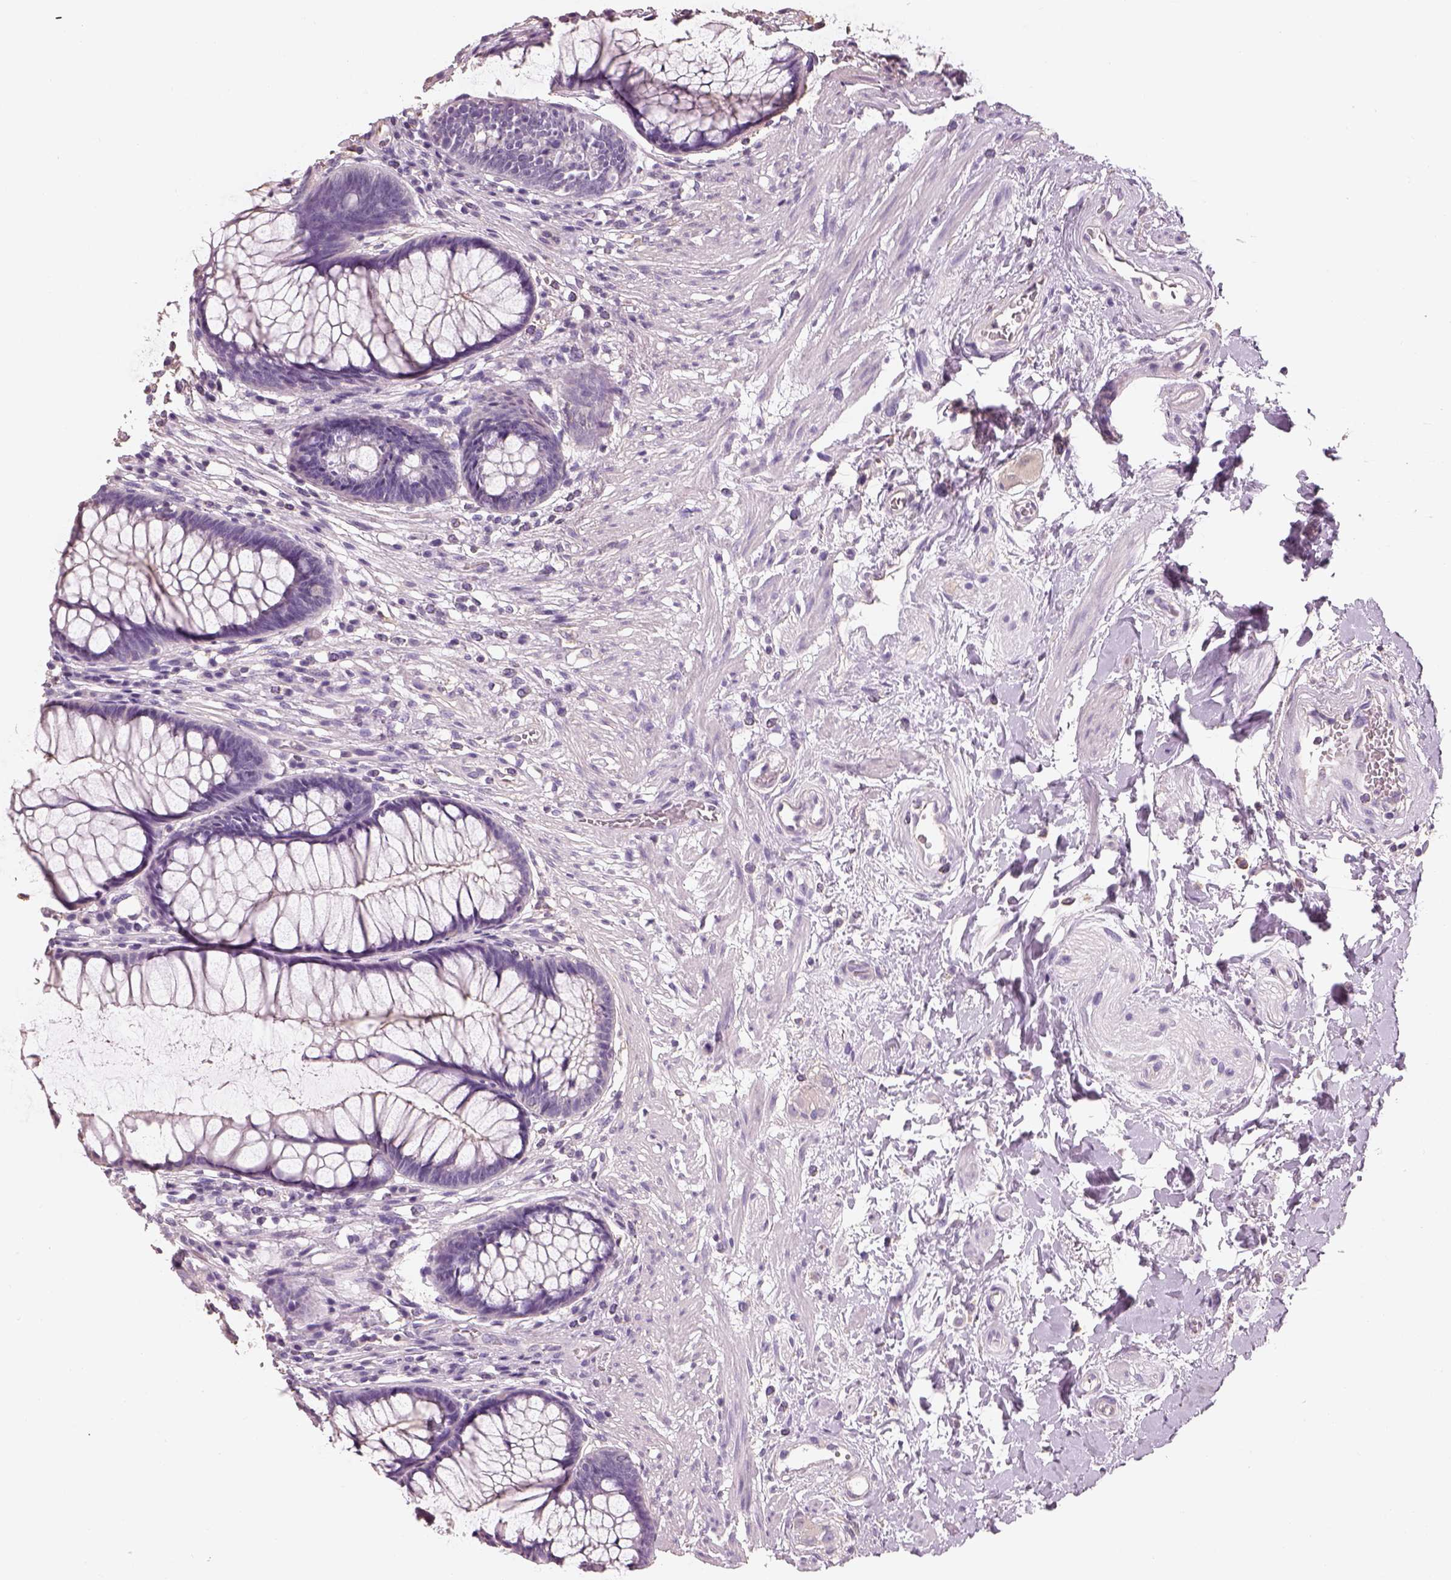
{"staining": {"intensity": "negative", "quantity": "none", "location": "none"}, "tissue": "rectum", "cell_type": "Glandular cells", "image_type": "normal", "snomed": [{"axis": "morphology", "description": "Normal tissue, NOS"}, {"axis": "topography", "description": "Smooth muscle"}, {"axis": "topography", "description": "Rectum"}], "caption": "There is no significant positivity in glandular cells of rectum. (Brightfield microscopy of DAB immunohistochemistry at high magnification).", "gene": "OTUD6A", "patient": {"sex": "male", "age": 53}}